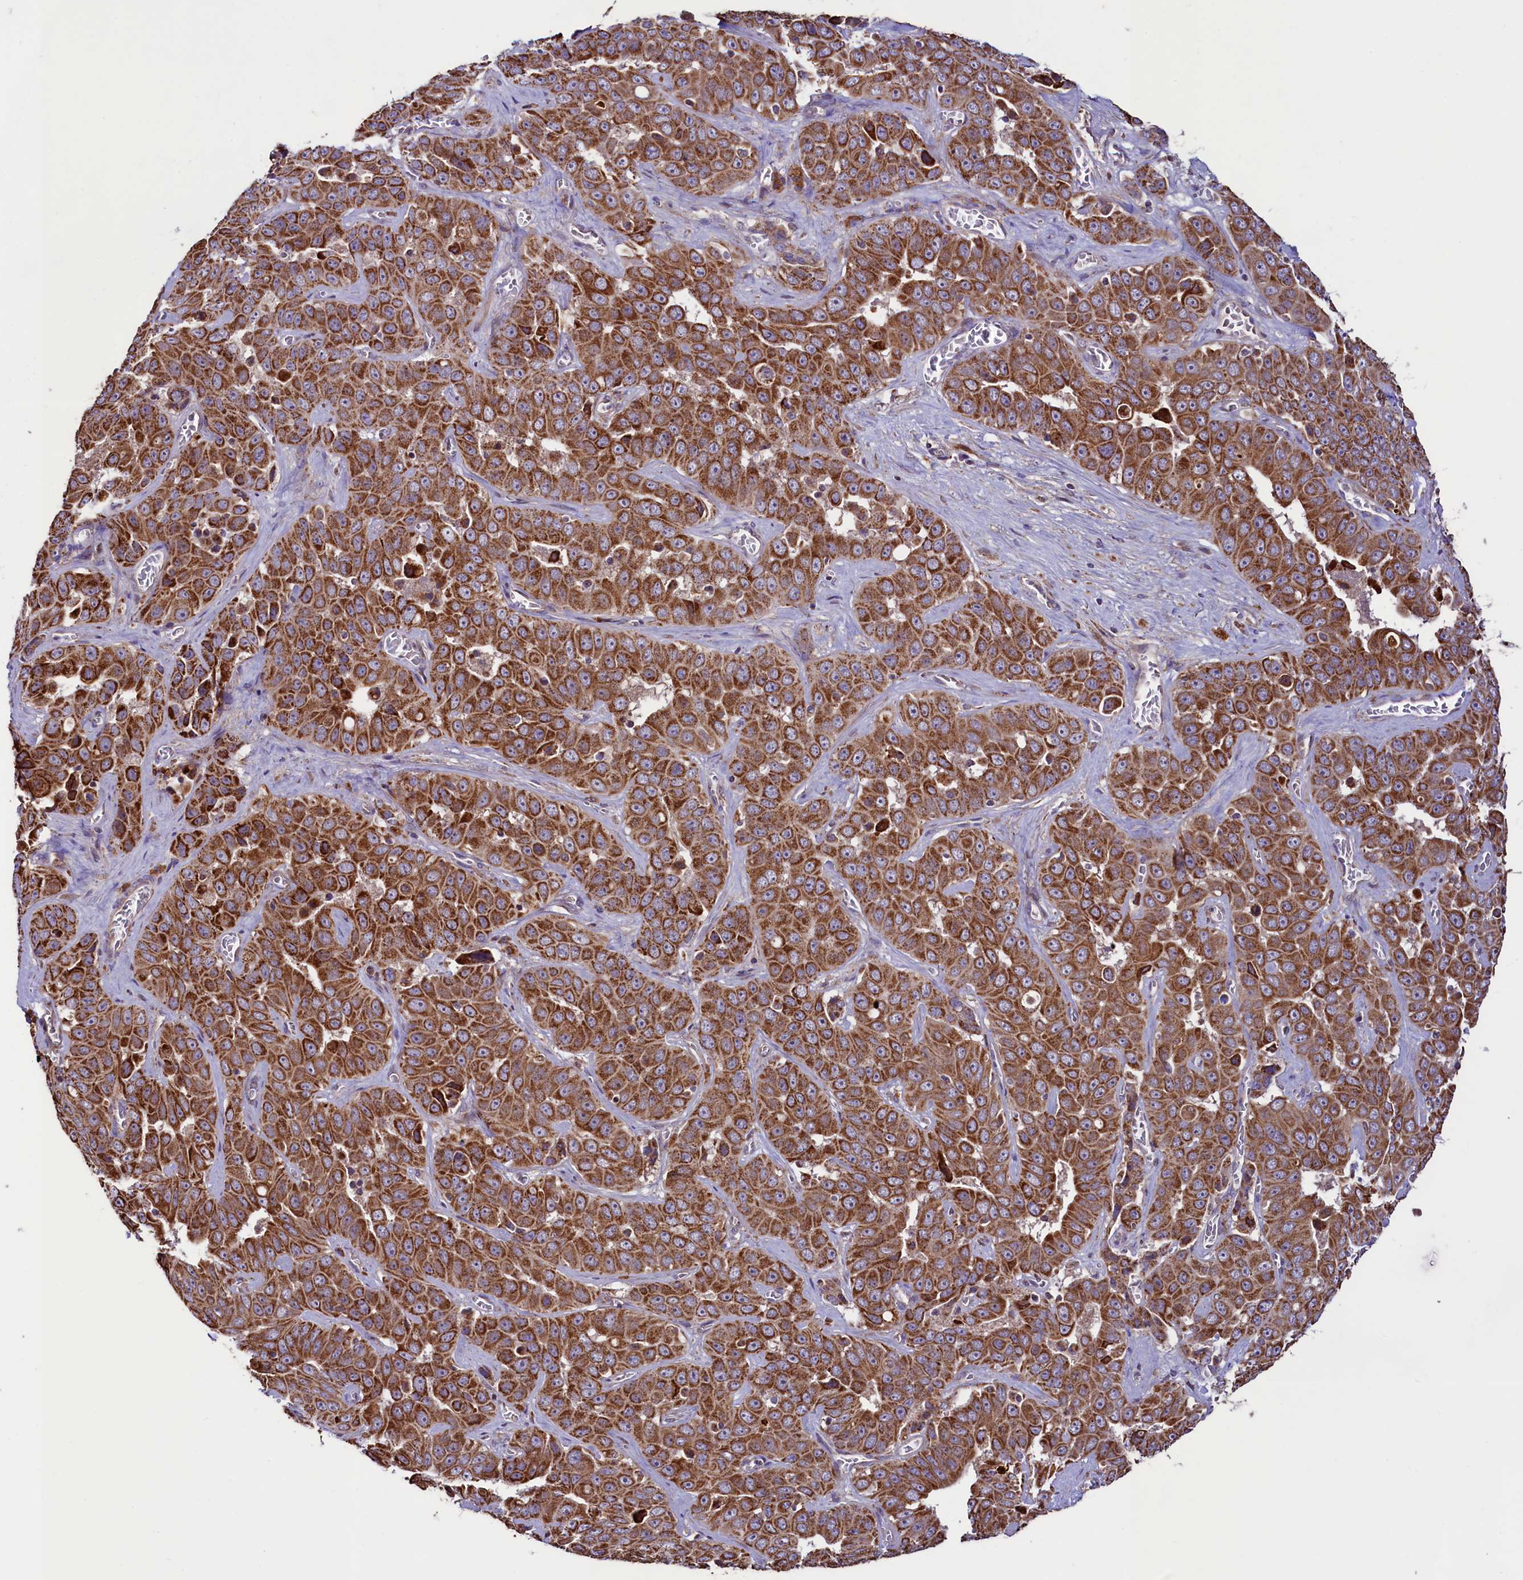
{"staining": {"intensity": "strong", "quantity": ">75%", "location": "cytoplasmic/membranous"}, "tissue": "liver cancer", "cell_type": "Tumor cells", "image_type": "cancer", "snomed": [{"axis": "morphology", "description": "Cholangiocarcinoma"}, {"axis": "topography", "description": "Liver"}], "caption": "An image showing strong cytoplasmic/membranous staining in approximately >75% of tumor cells in liver cancer, as visualized by brown immunohistochemical staining.", "gene": "STARD5", "patient": {"sex": "female", "age": 52}}